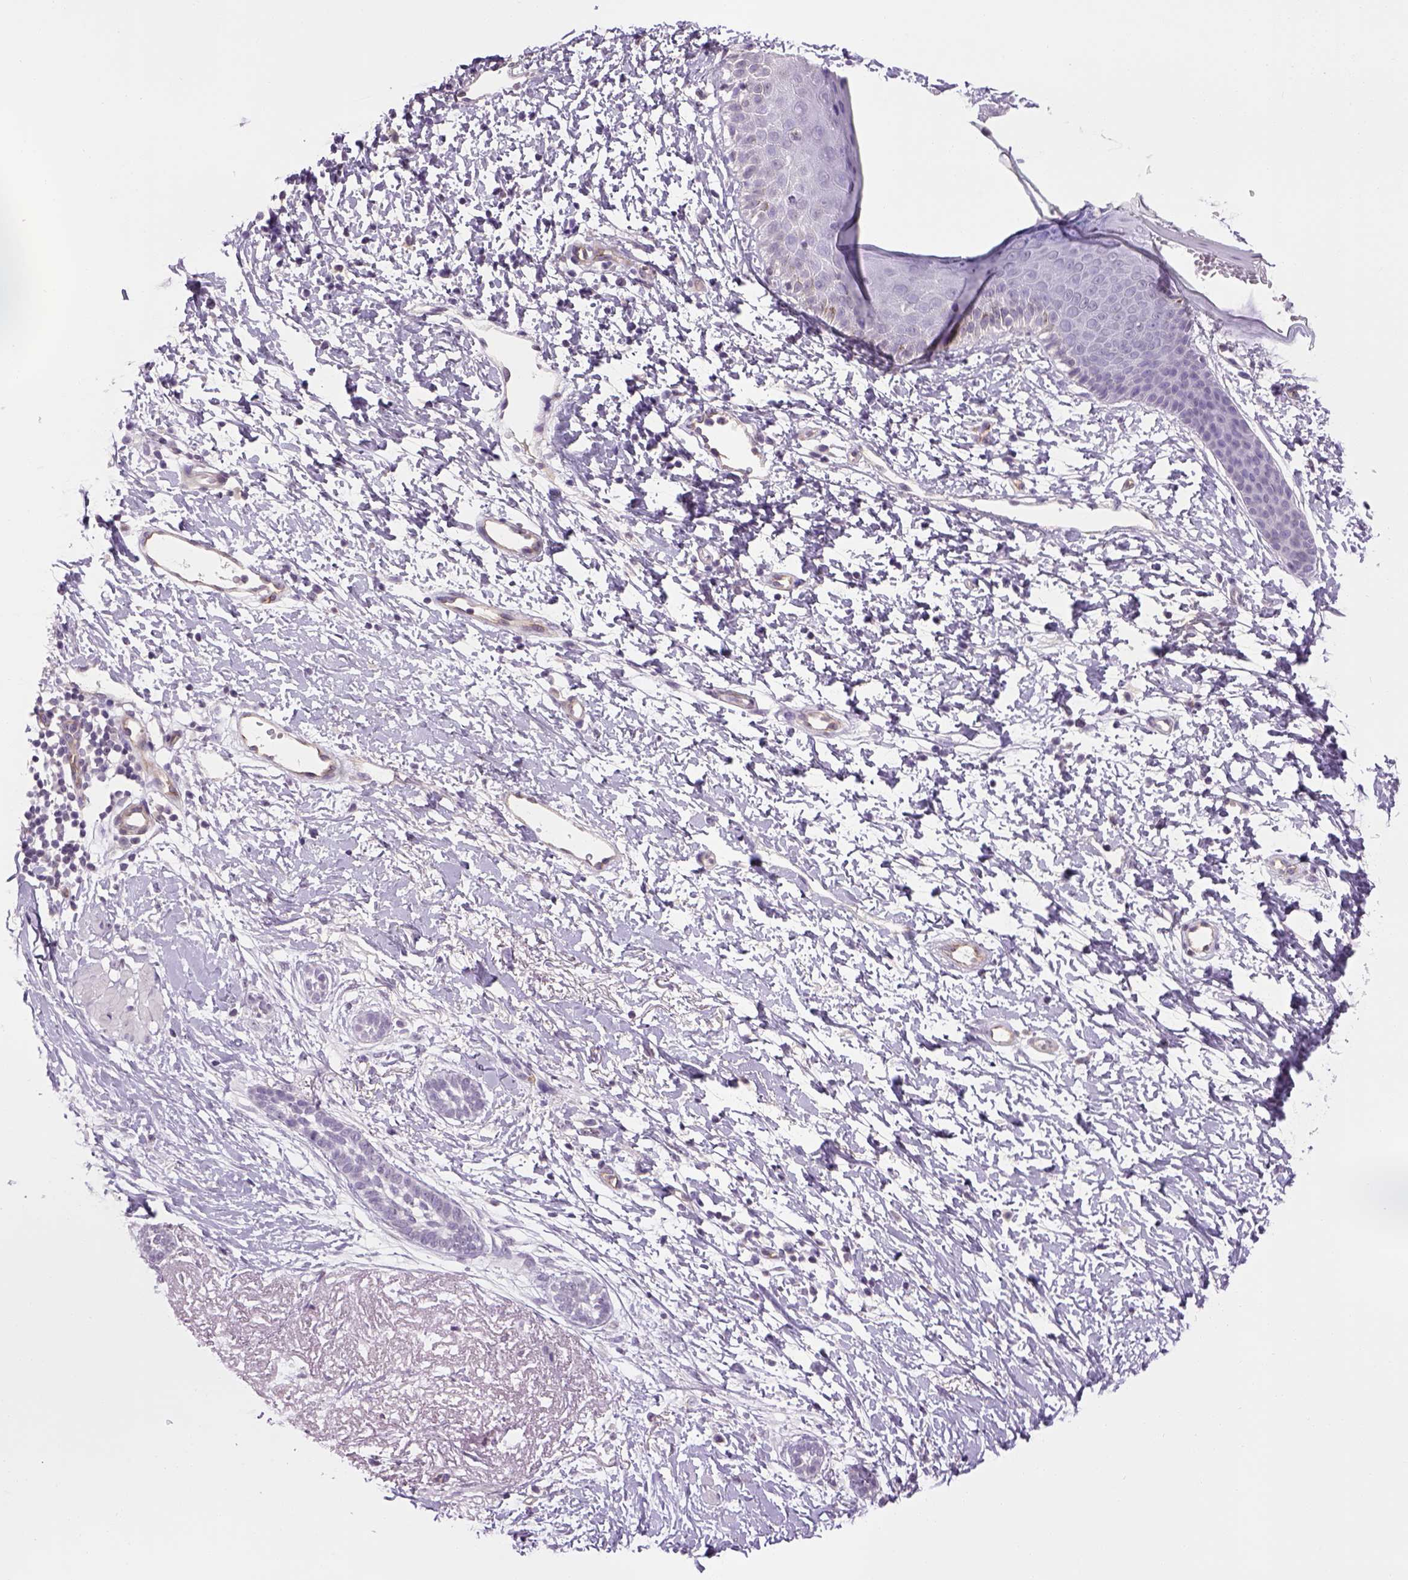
{"staining": {"intensity": "negative", "quantity": "none", "location": "none"}, "tissue": "skin cancer", "cell_type": "Tumor cells", "image_type": "cancer", "snomed": [{"axis": "morphology", "description": "Normal tissue, NOS"}, {"axis": "morphology", "description": "Basal cell carcinoma"}, {"axis": "topography", "description": "Skin"}], "caption": "Immunohistochemistry (IHC) photomicrograph of skin cancer stained for a protein (brown), which reveals no staining in tumor cells.", "gene": "PRRT1", "patient": {"sex": "male", "age": 84}}